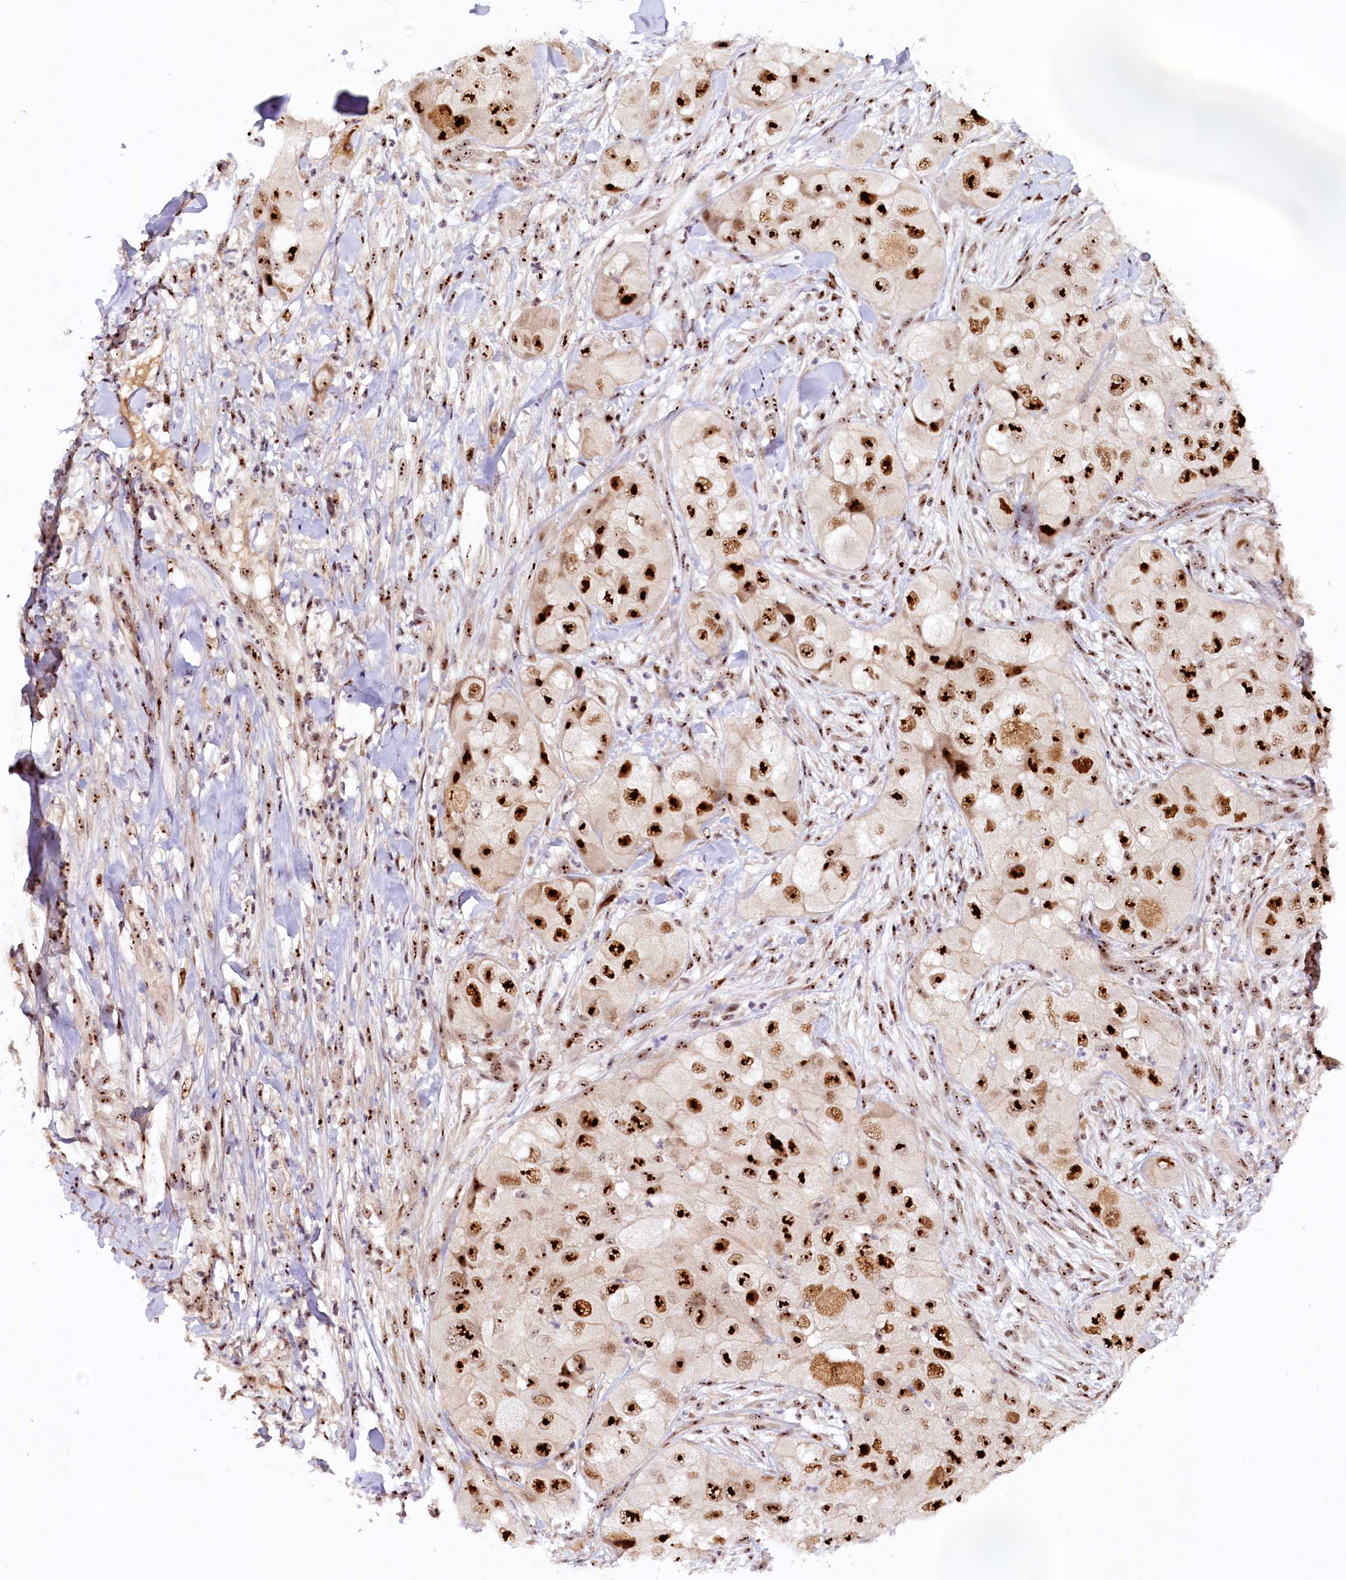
{"staining": {"intensity": "strong", "quantity": ">75%", "location": "nuclear"}, "tissue": "skin cancer", "cell_type": "Tumor cells", "image_type": "cancer", "snomed": [{"axis": "morphology", "description": "Squamous cell carcinoma, NOS"}, {"axis": "topography", "description": "Skin"}, {"axis": "topography", "description": "Subcutis"}], "caption": "High-power microscopy captured an IHC image of skin cancer (squamous cell carcinoma), revealing strong nuclear staining in approximately >75% of tumor cells.", "gene": "TCOF1", "patient": {"sex": "male", "age": 73}}